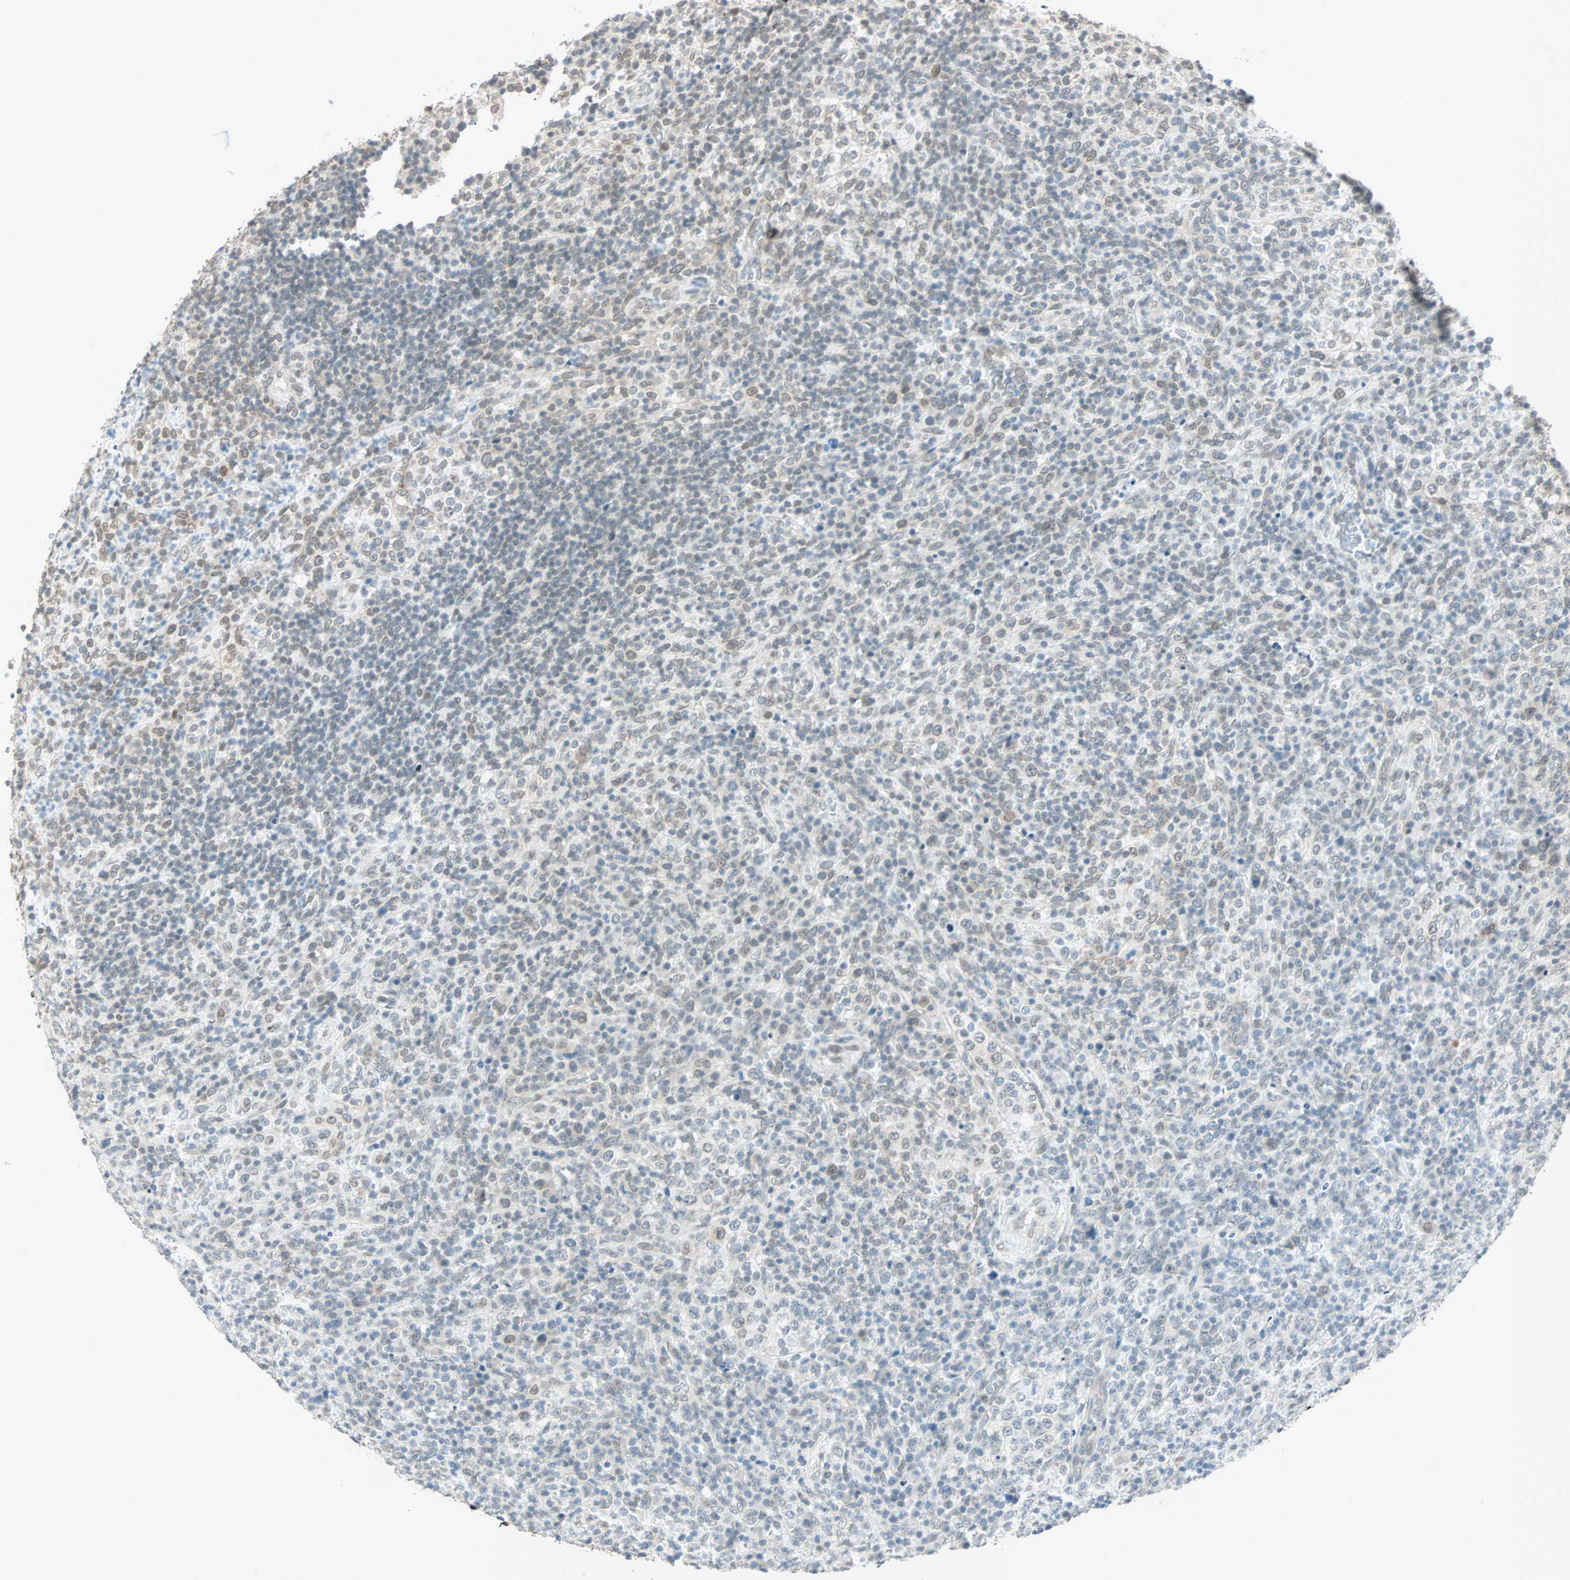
{"staining": {"intensity": "weak", "quantity": "<25%", "location": "cytoplasmic/membranous,nuclear"}, "tissue": "lymphoma", "cell_type": "Tumor cells", "image_type": "cancer", "snomed": [{"axis": "morphology", "description": "Malignant lymphoma, non-Hodgkin's type, High grade"}, {"axis": "topography", "description": "Lymph node"}], "caption": "An IHC histopathology image of high-grade malignant lymphoma, non-Hodgkin's type is shown. There is no staining in tumor cells of high-grade malignant lymphoma, non-Hodgkin's type.", "gene": "BCAN", "patient": {"sex": "female", "age": 76}}